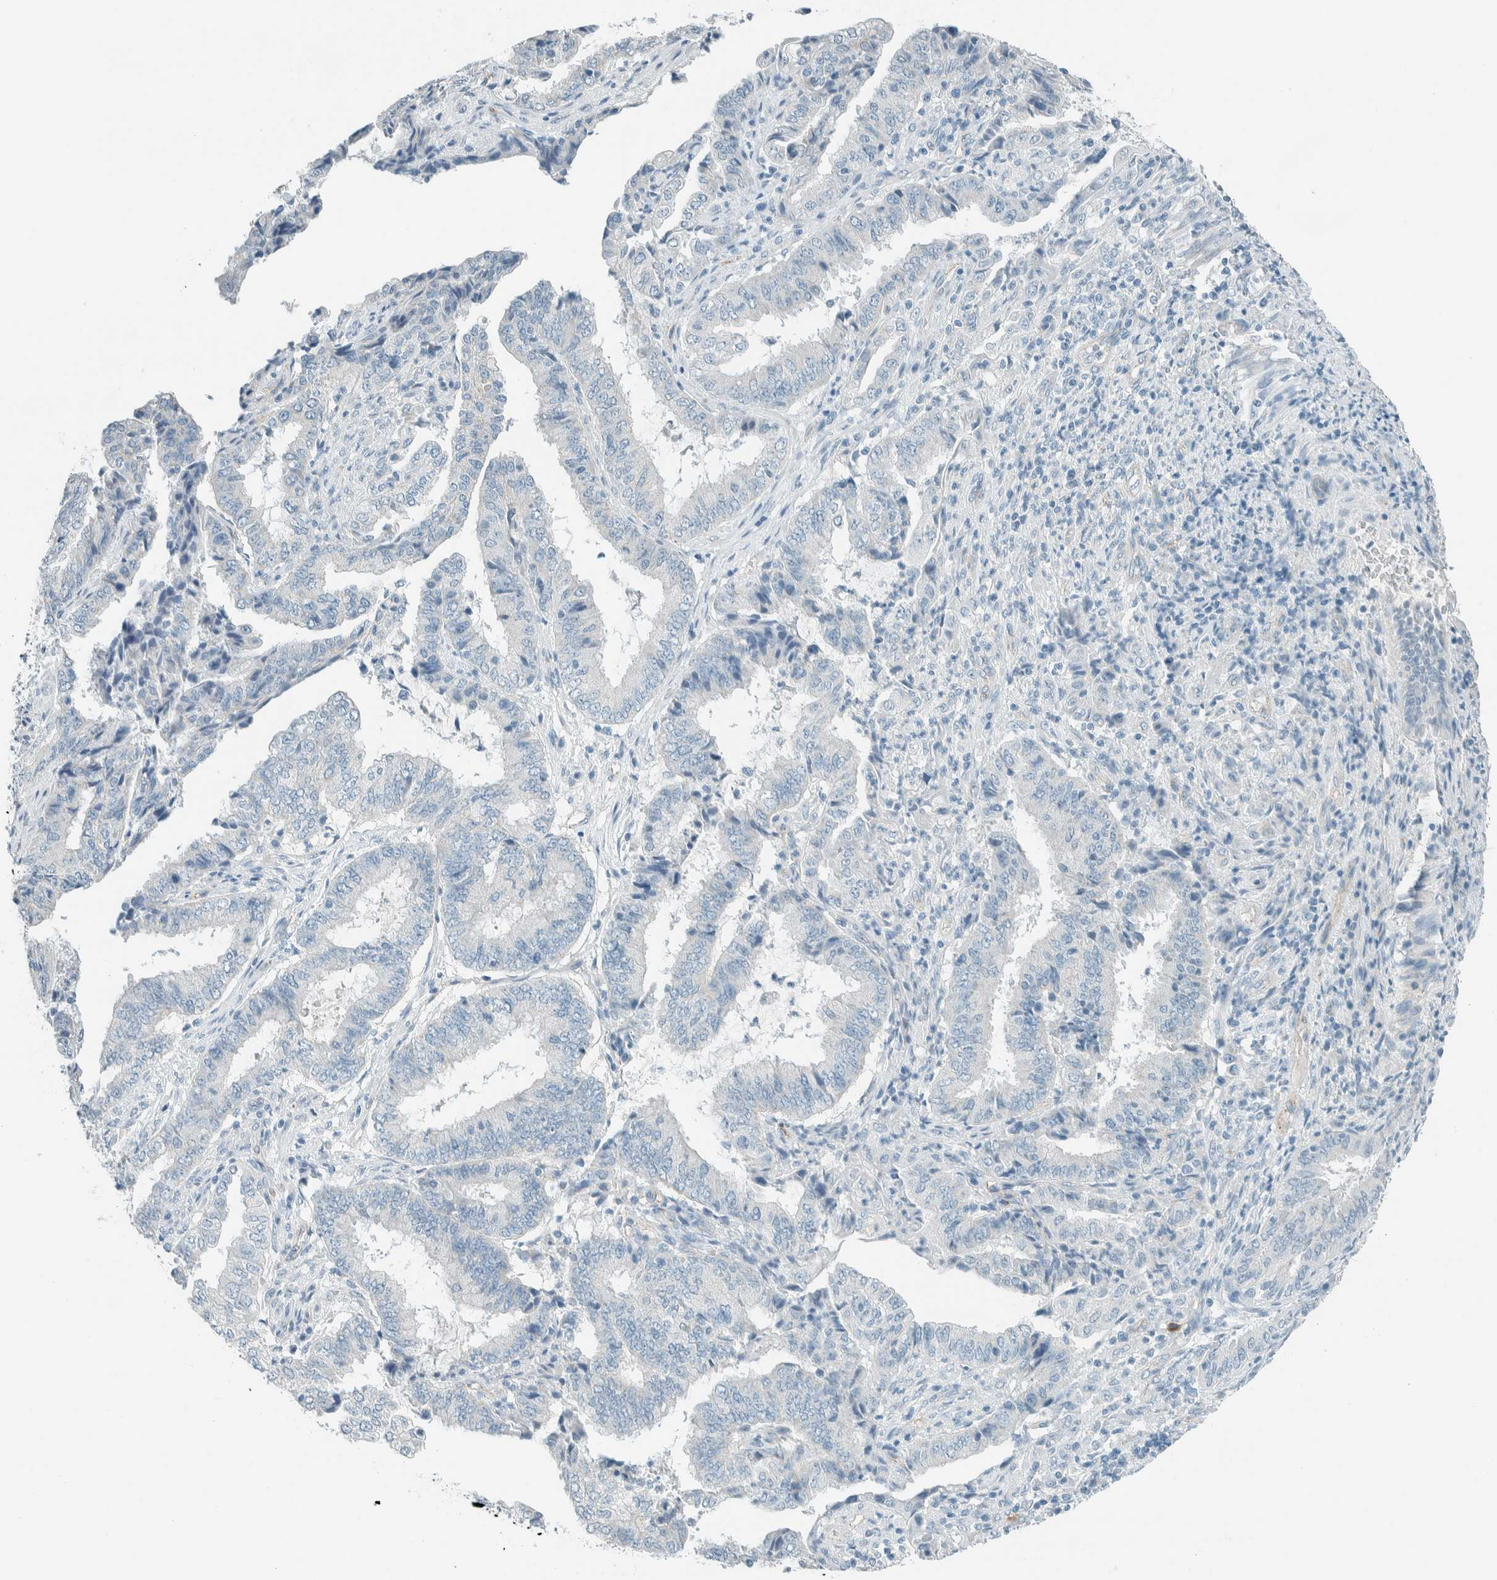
{"staining": {"intensity": "negative", "quantity": "none", "location": "none"}, "tissue": "endometrial cancer", "cell_type": "Tumor cells", "image_type": "cancer", "snomed": [{"axis": "morphology", "description": "Adenocarcinoma, NOS"}, {"axis": "topography", "description": "Endometrium"}], "caption": "DAB (3,3'-diaminobenzidine) immunohistochemical staining of endometrial cancer exhibits no significant expression in tumor cells.", "gene": "SLFN12", "patient": {"sex": "female", "age": 51}}